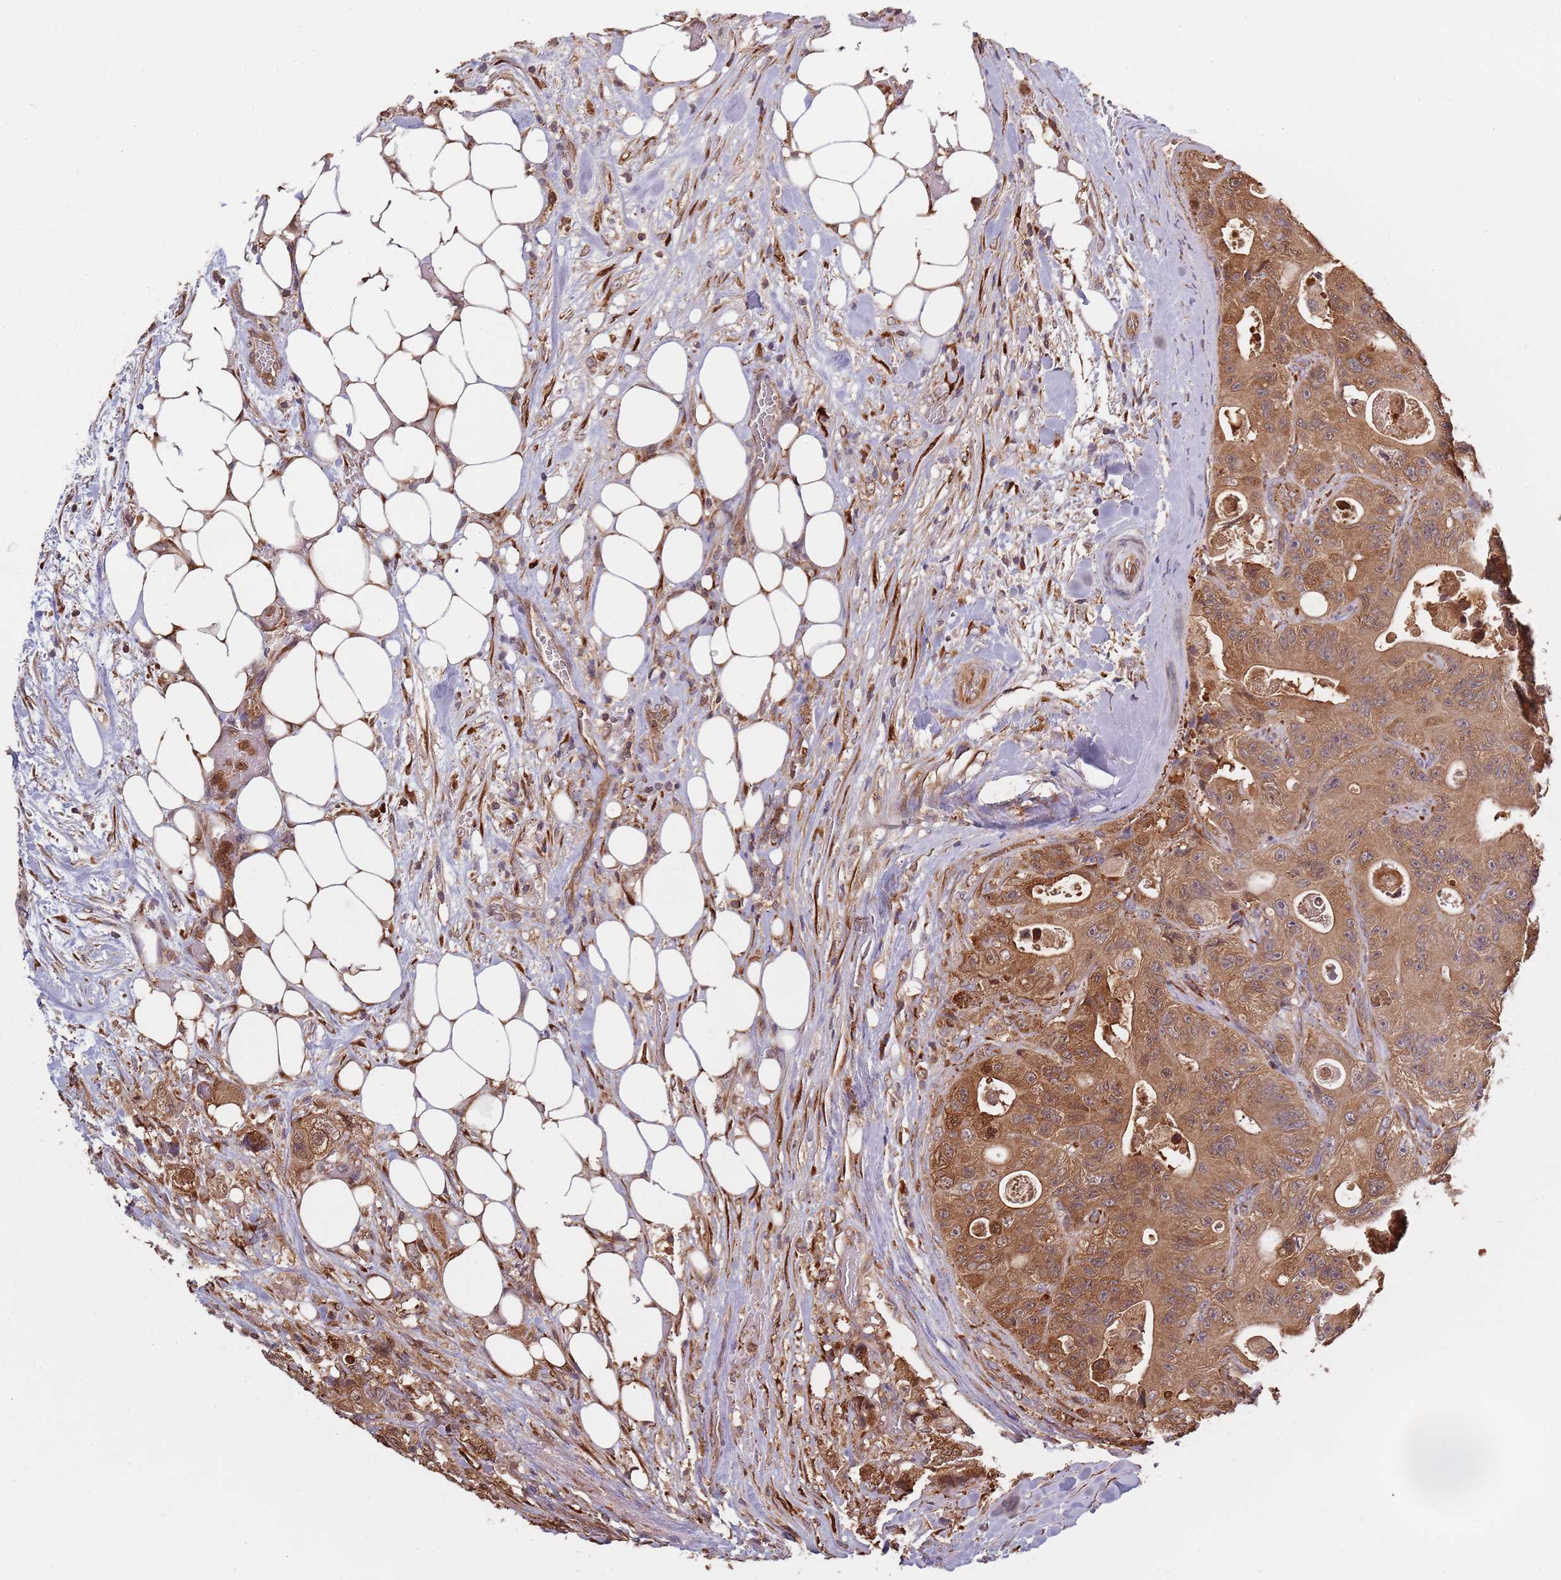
{"staining": {"intensity": "strong", "quantity": ">75%", "location": "cytoplasmic/membranous,nuclear"}, "tissue": "colorectal cancer", "cell_type": "Tumor cells", "image_type": "cancer", "snomed": [{"axis": "morphology", "description": "Adenocarcinoma, NOS"}, {"axis": "topography", "description": "Colon"}], "caption": "Immunohistochemical staining of colorectal cancer displays high levels of strong cytoplasmic/membranous and nuclear protein expression in about >75% of tumor cells. Ihc stains the protein of interest in brown and the nuclei are stained blue.", "gene": "COG4", "patient": {"sex": "female", "age": 46}}